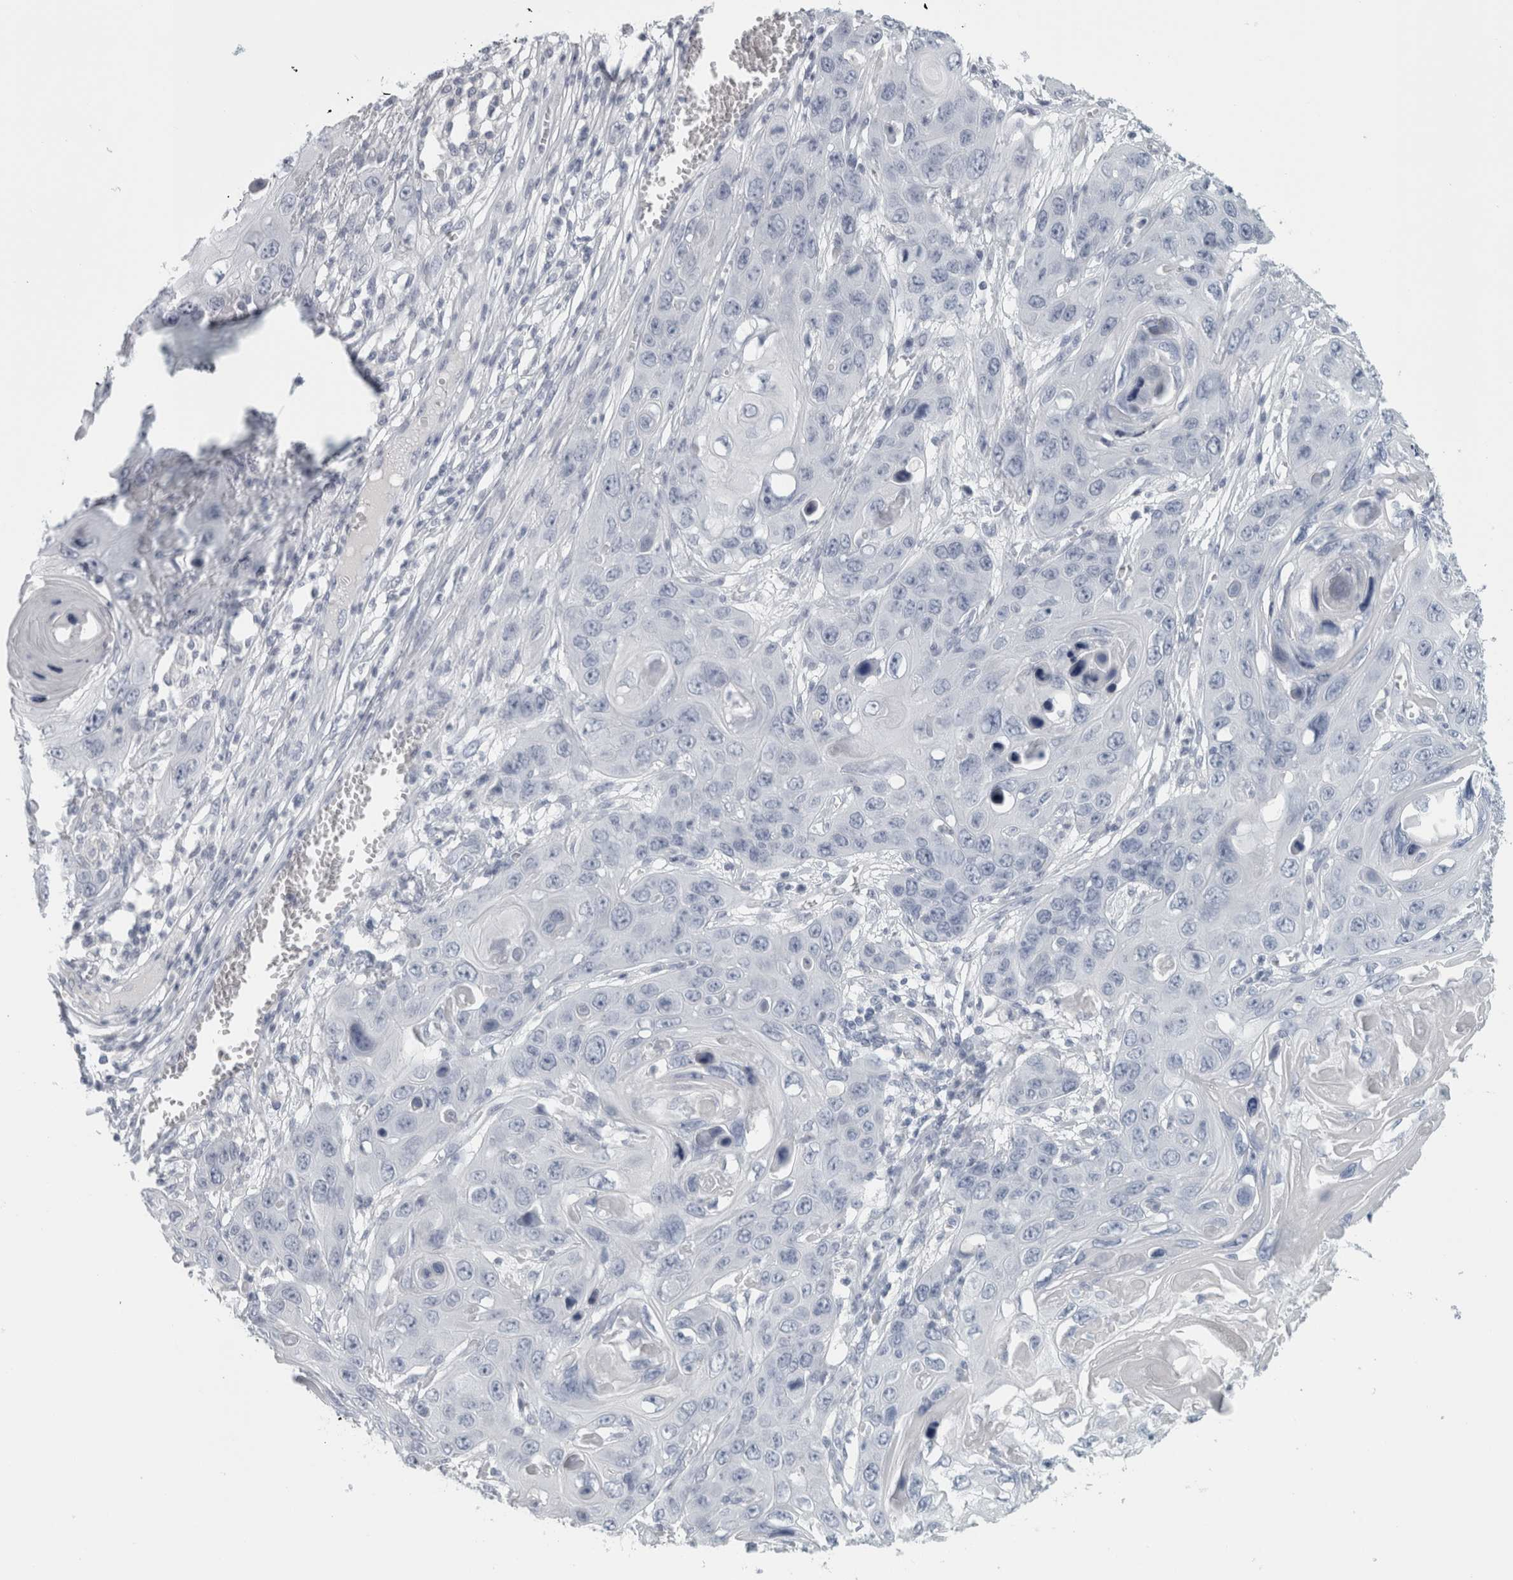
{"staining": {"intensity": "negative", "quantity": "none", "location": "none"}, "tissue": "skin cancer", "cell_type": "Tumor cells", "image_type": "cancer", "snomed": [{"axis": "morphology", "description": "Squamous cell carcinoma, NOS"}, {"axis": "topography", "description": "Skin"}], "caption": "There is no significant staining in tumor cells of squamous cell carcinoma (skin).", "gene": "CPE", "patient": {"sex": "male", "age": 55}}